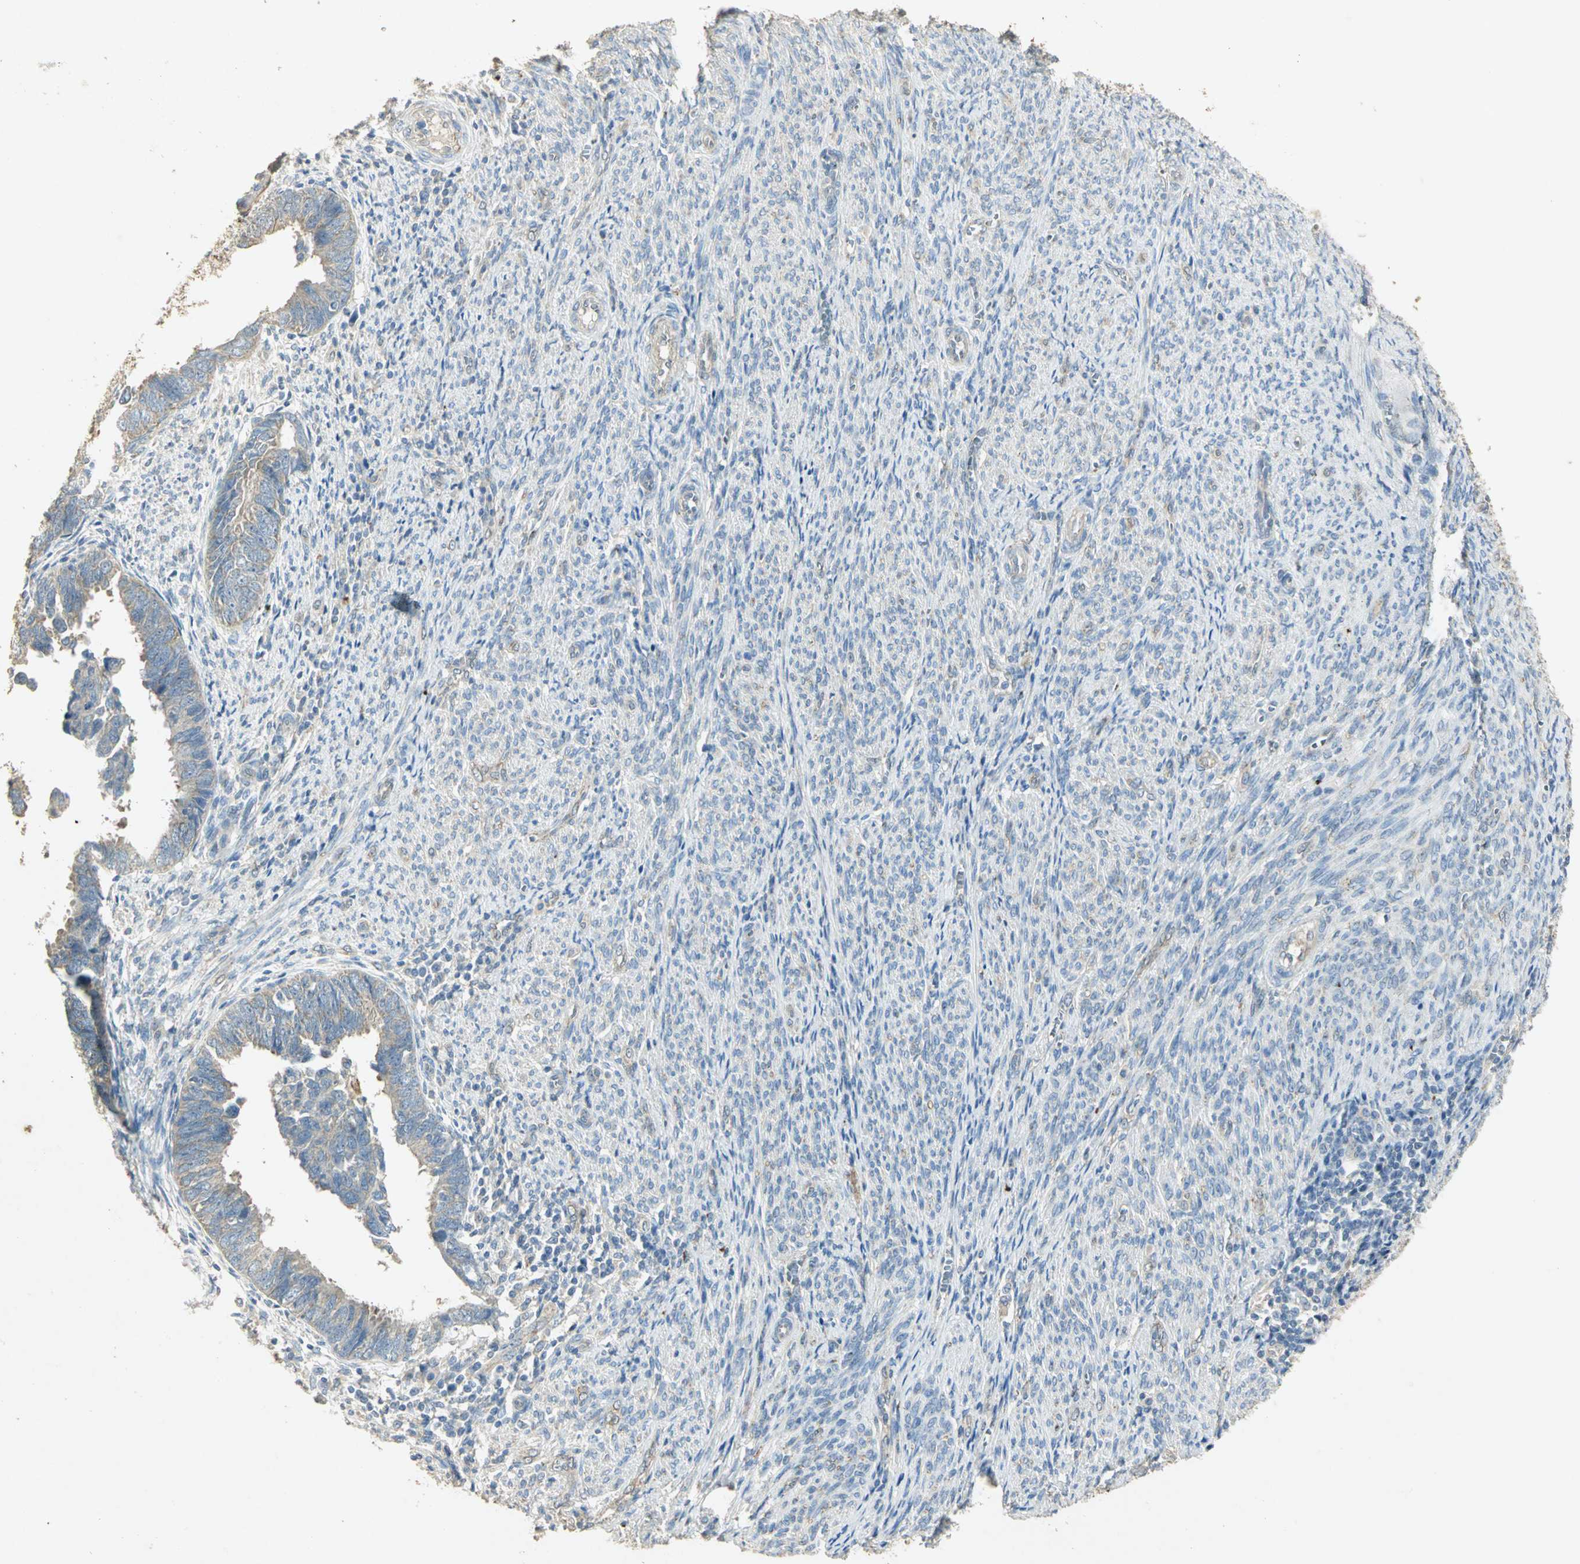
{"staining": {"intensity": "weak", "quantity": ">75%", "location": "cytoplasmic/membranous"}, "tissue": "endometrial cancer", "cell_type": "Tumor cells", "image_type": "cancer", "snomed": [{"axis": "morphology", "description": "Adenocarcinoma, NOS"}, {"axis": "topography", "description": "Endometrium"}], "caption": "Immunohistochemistry image of neoplastic tissue: human endometrial adenocarcinoma stained using immunohistochemistry (IHC) reveals low levels of weak protein expression localized specifically in the cytoplasmic/membranous of tumor cells, appearing as a cytoplasmic/membranous brown color.", "gene": "ASB9", "patient": {"sex": "female", "age": 75}}